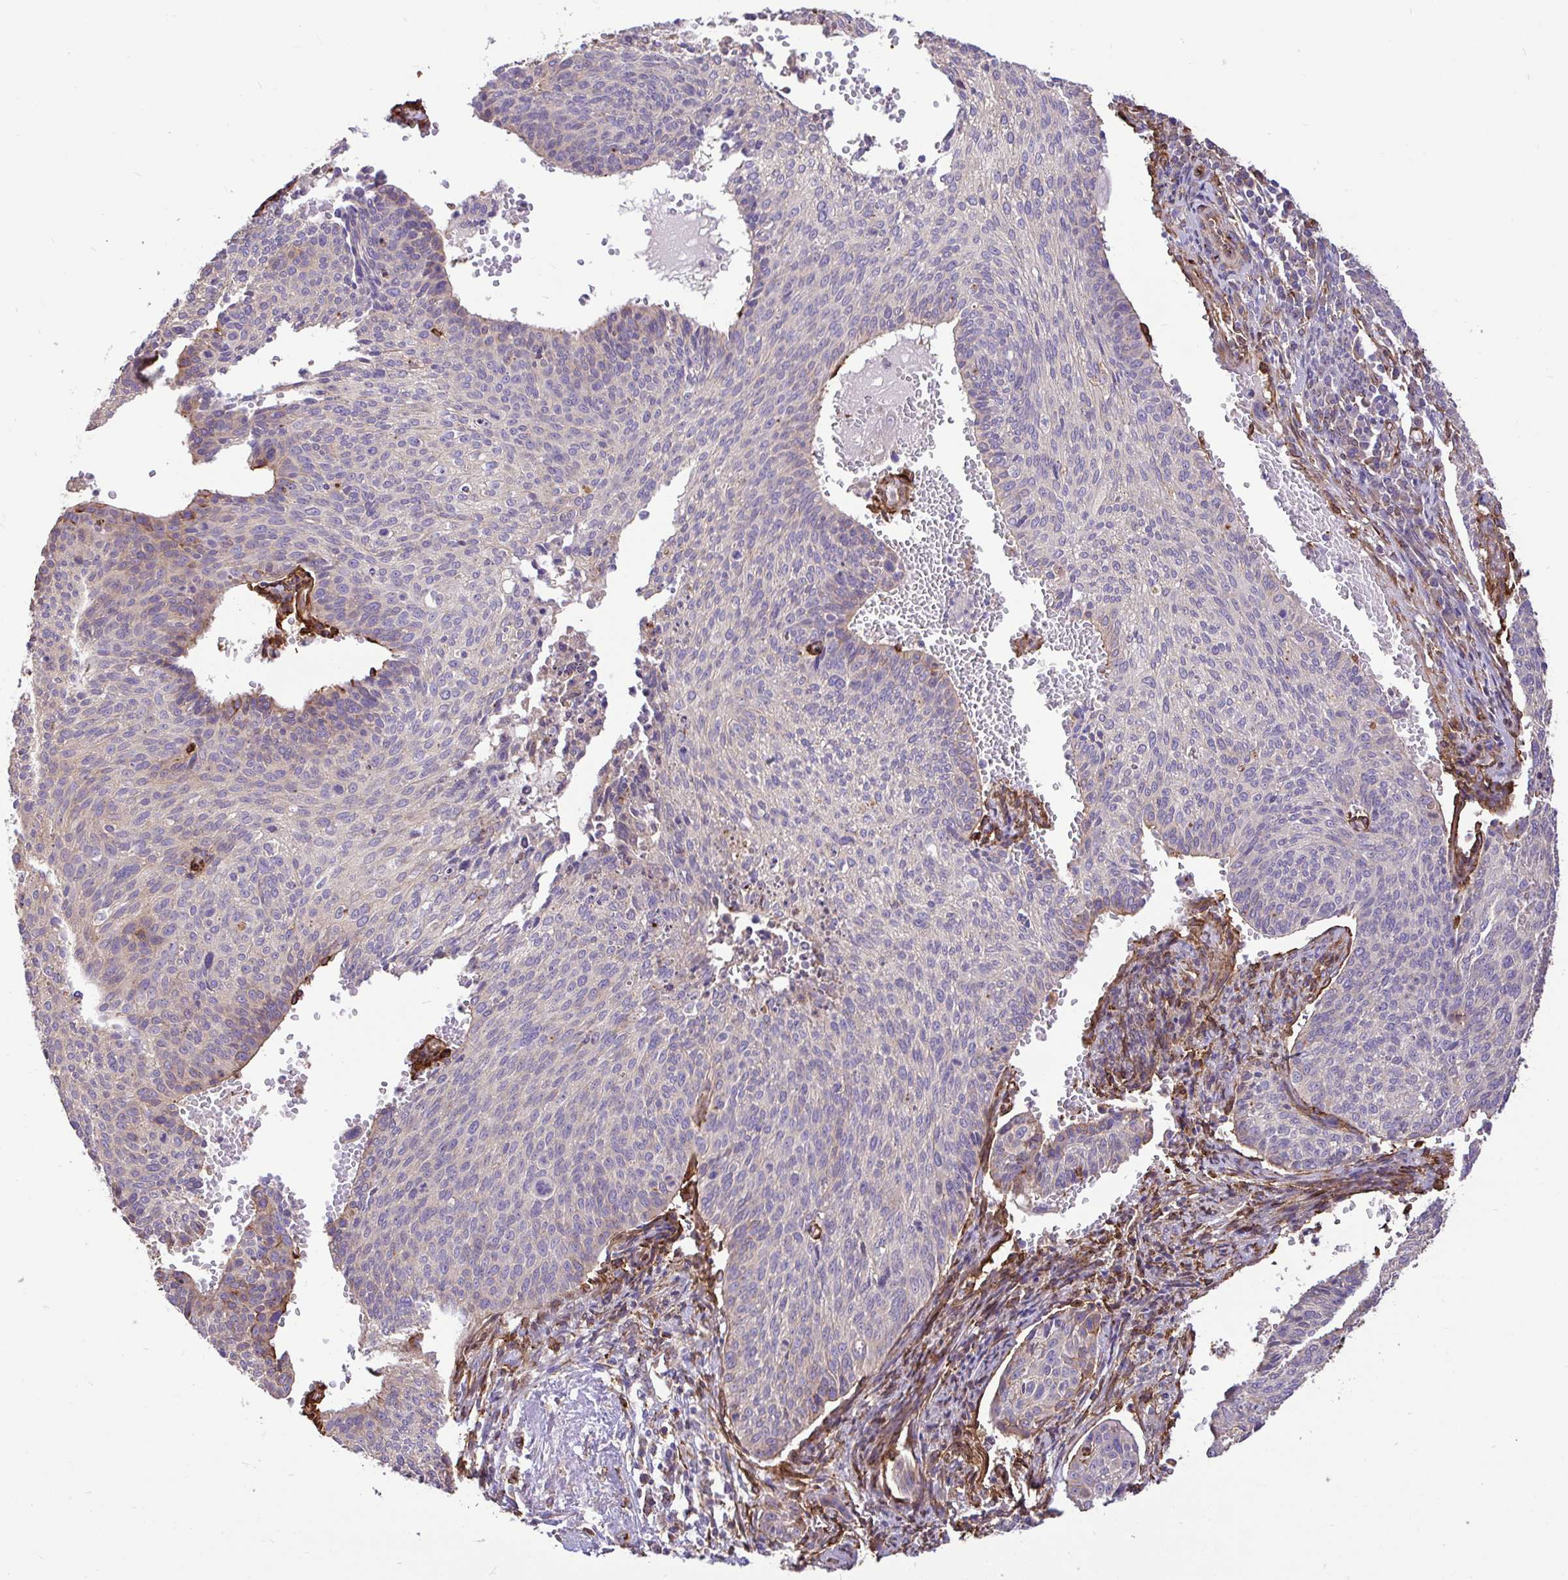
{"staining": {"intensity": "moderate", "quantity": "<25%", "location": "cytoplasmic/membranous"}, "tissue": "cervical cancer", "cell_type": "Tumor cells", "image_type": "cancer", "snomed": [{"axis": "morphology", "description": "Squamous cell carcinoma, NOS"}, {"axis": "topography", "description": "Cervix"}], "caption": "A low amount of moderate cytoplasmic/membranous staining is present in about <25% of tumor cells in cervical cancer tissue.", "gene": "PTPRK", "patient": {"sex": "female", "age": 70}}